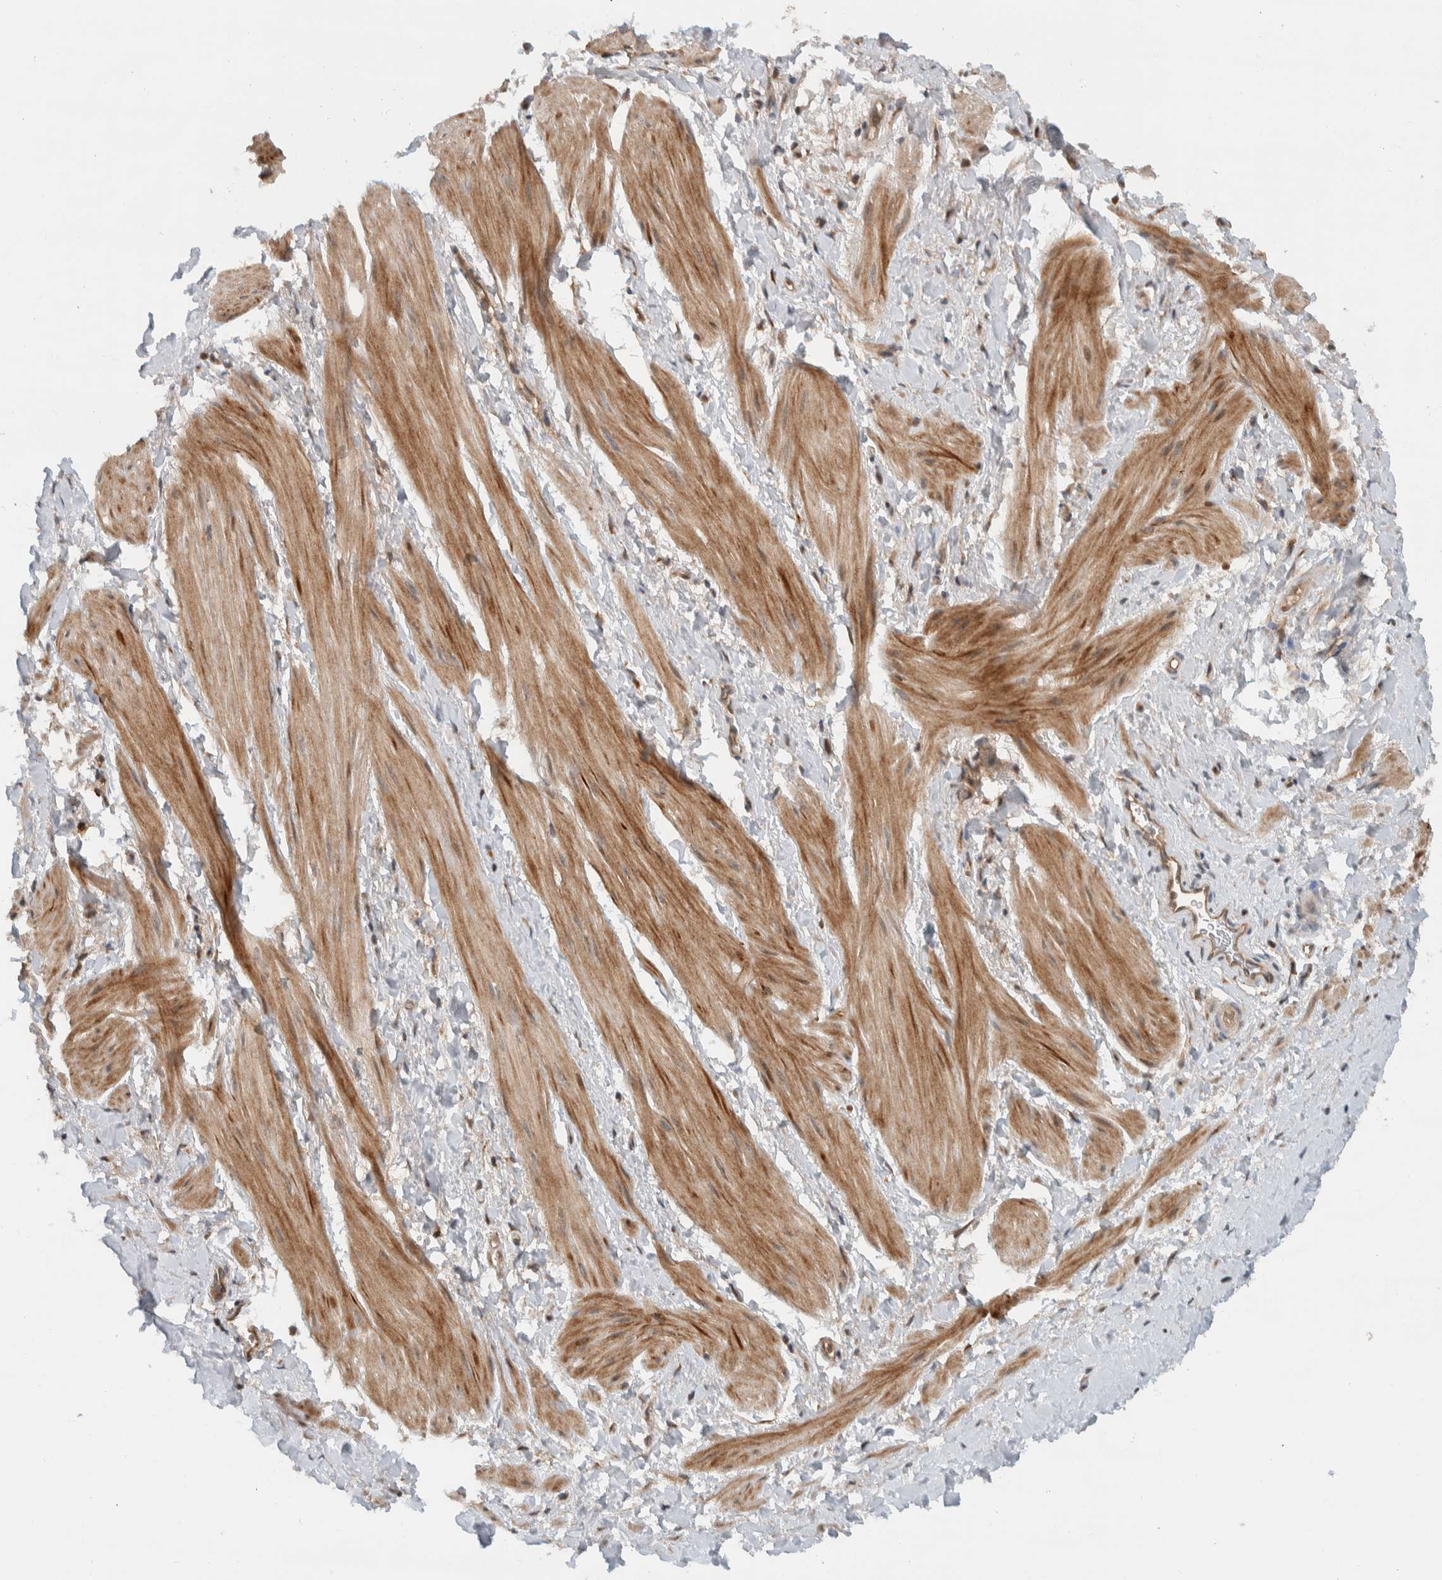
{"staining": {"intensity": "moderate", "quantity": "25%-75%", "location": "cytoplasmic/membranous"}, "tissue": "smooth muscle", "cell_type": "Smooth muscle cells", "image_type": "normal", "snomed": [{"axis": "morphology", "description": "Normal tissue, NOS"}, {"axis": "topography", "description": "Smooth muscle"}], "caption": "IHC of unremarkable smooth muscle displays medium levels of moderate cytoplasmic/membranous staining in approximately 25%-75% of smooth muscle cells. (Brightfield microscopy of DAB IHC at high magnification).", "gene": "KLHL6", "patient": {"sex": "male", "age": 16}}